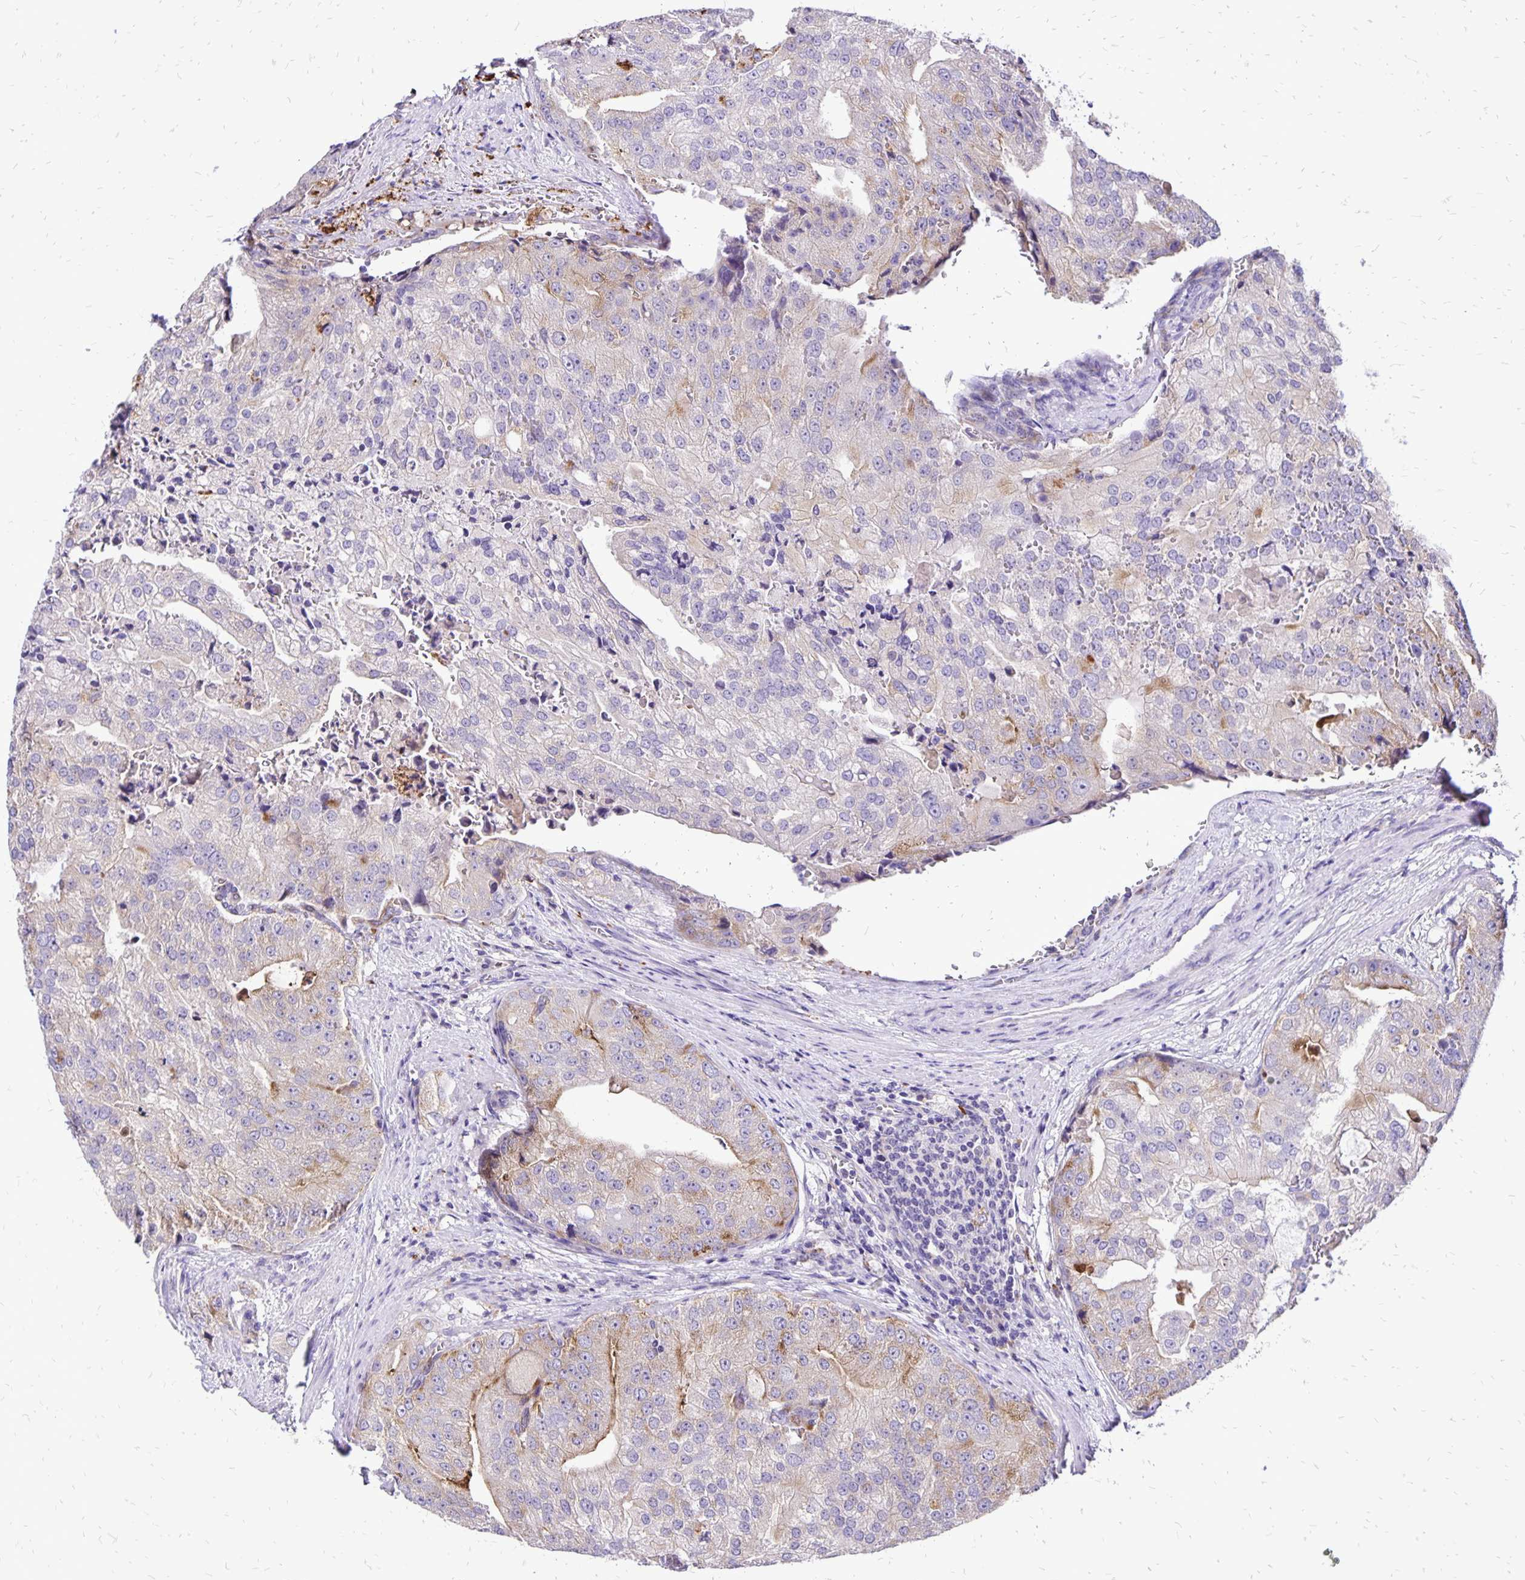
{"staining": {"intensity": "weak", "quantity": "<25%", "location": "cytoplasmic/membranous"}, "tissue": "prostate cancer", "cell_type": "Tumor cells", "image_type": "cancer", "snomed": [{"axis": "morphology", "description": "Adenocarcinoma, High grade"}, {"axis": "topography", "description": "Prostate"}], "caption": "IHC photomicrograph of human prostate adenocarcinoma (high-grade) stained for a protein (brown), which demonstrates no staining in tumor cells.", "gene": "EIF5A", "patient": {"sex": "male", "age": 70}}